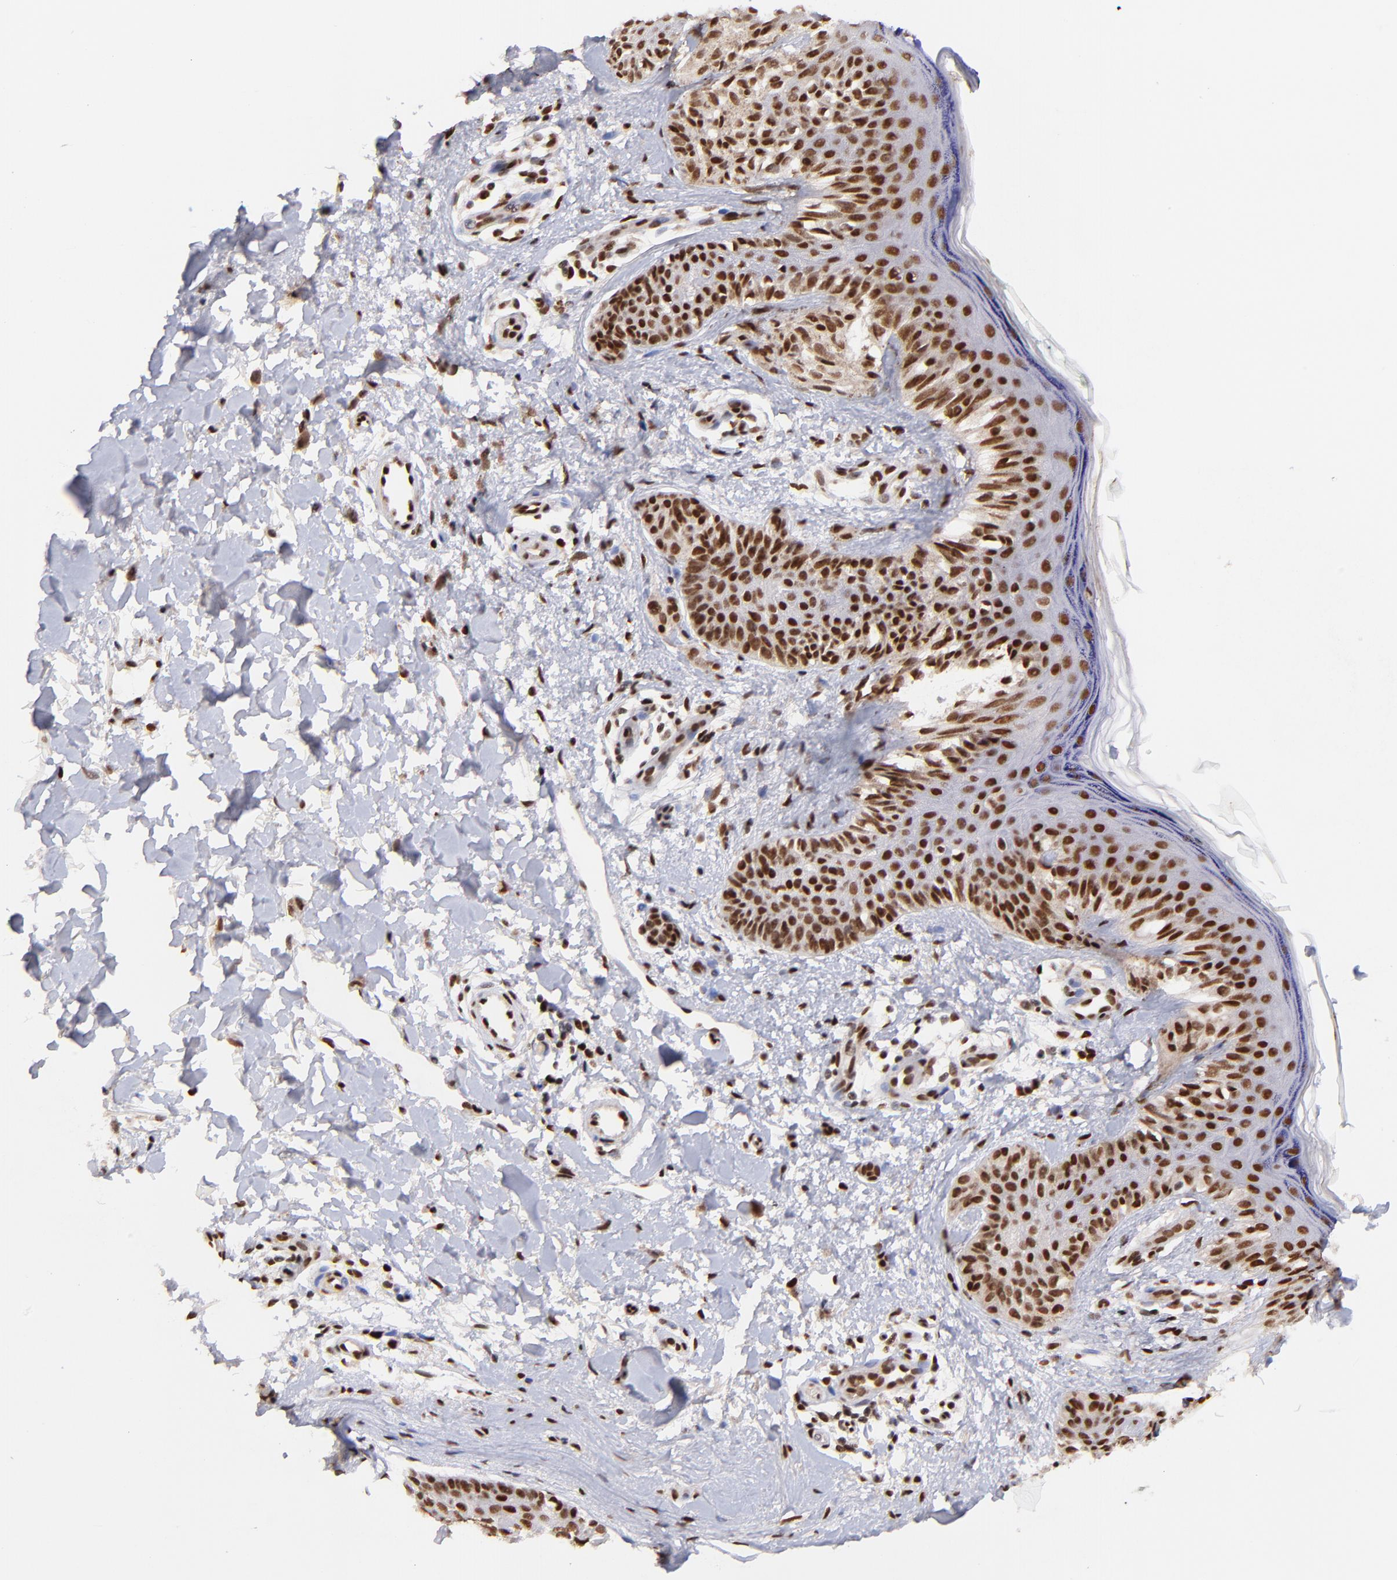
{"staining": {"intensity": "strong", "quantity": ">75%", "location": "nuclear"}, "tissue": "melanoma", "cell_type": "Tumor cells", "image_type": "cancer", "snomed": [{"axis": "morphology", "description": "Normal tissue, NOS"}, {"axis": "morphology", "description": "Malignant melanoma, NOS"}, {"axis": "topography", "description": "Skin"}], "caption": "Approximately >75% of tumor cells in human melanoma display strong nuclear protein expression as visualized by brown immunohistochemical staining.", "gene": "MIDEAS", "patient": {"sex": "male", "age": 83}}